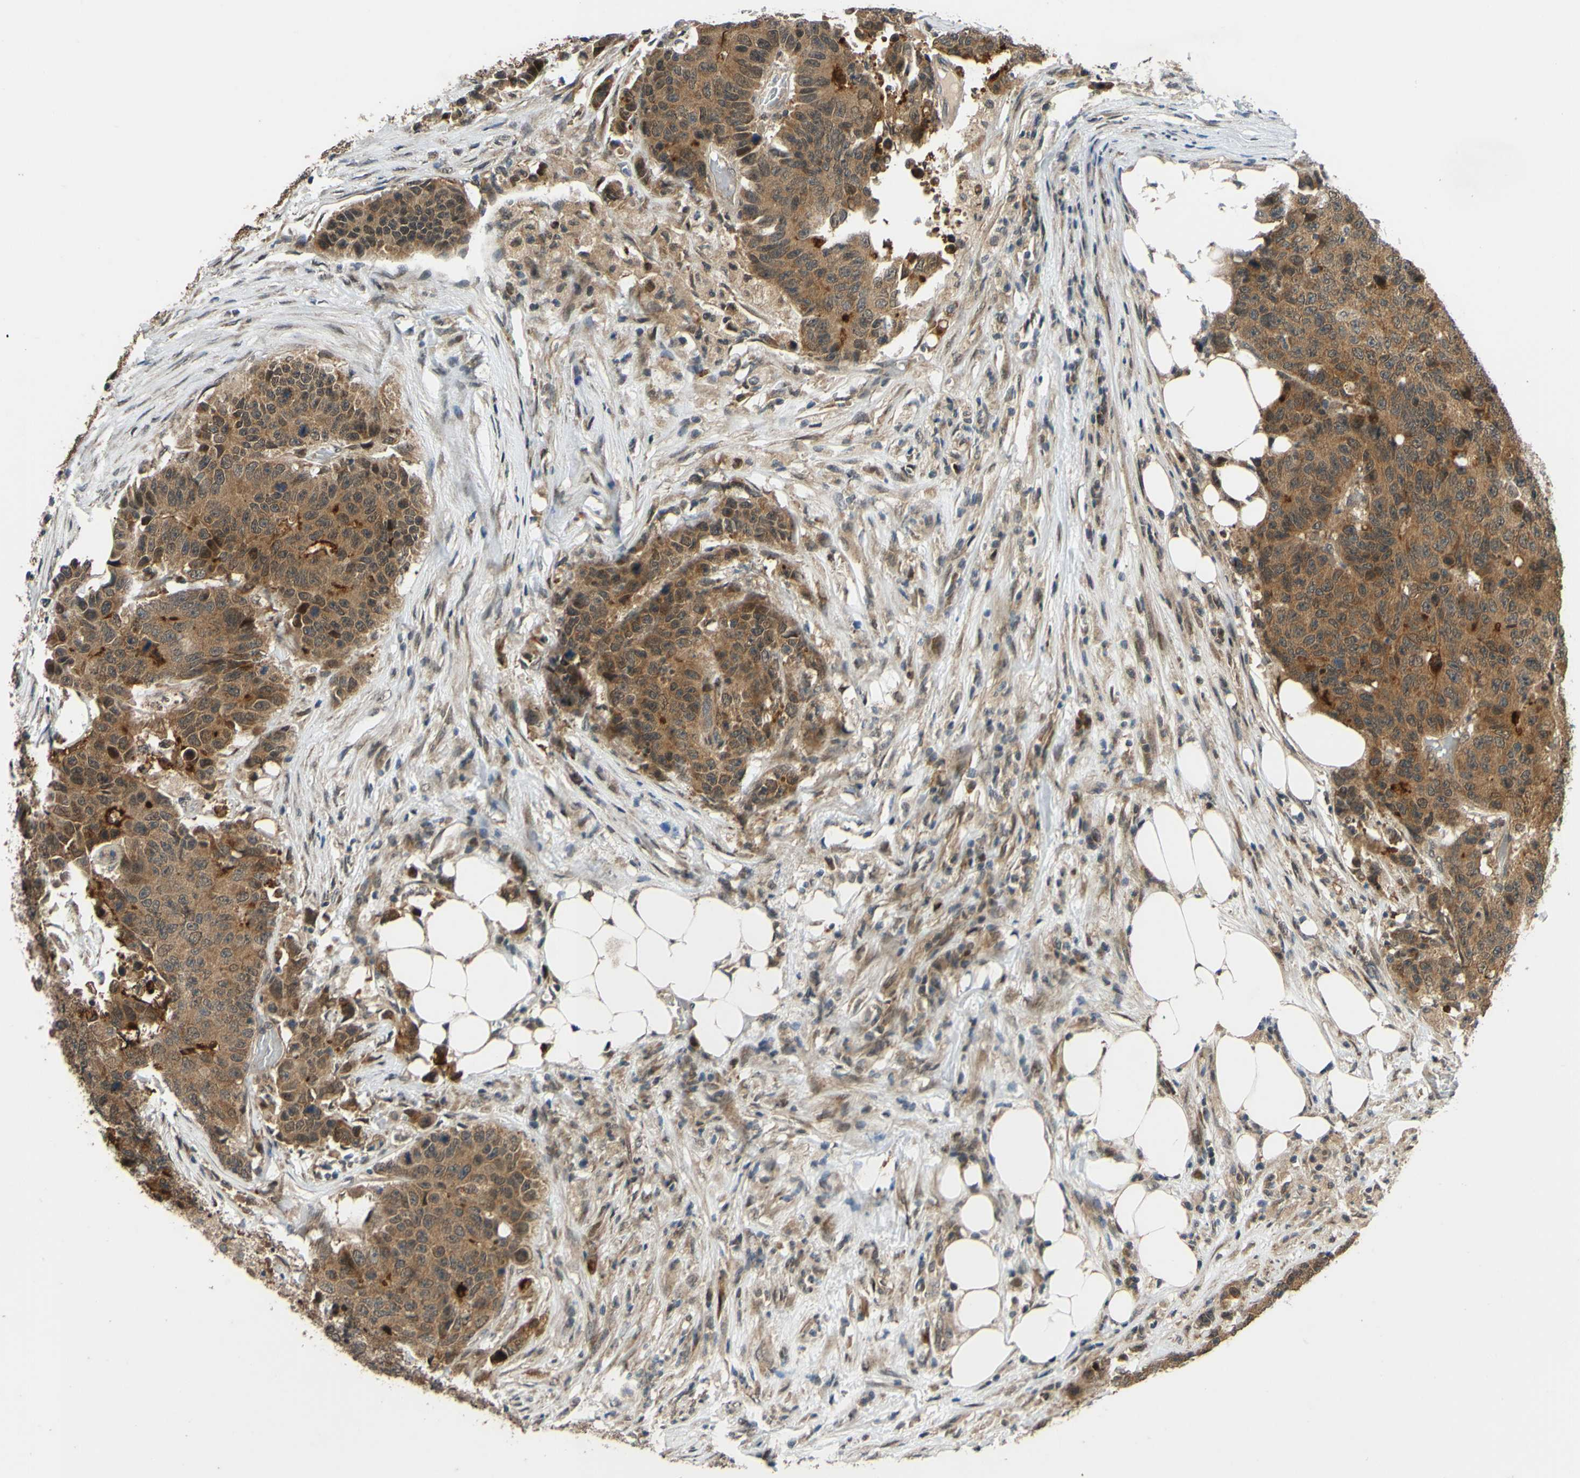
{"staining": {"intensity": "moderate", "quantity": ">75%", "location": "cytoplasmic/membranous,nuclear"}, "tissue": "colorectal cancer", "cell_type": "Tumor cells", "image_type": "cancer", "snomed": [{"axis": "morphology", "description": "Adenocarcinoma, NOS"}, {"axis": "topography", "description": "Colon"}], "caption": "This image displays immunohistochemistry (IHC) staining of colorectal cancer, with medium moderate cytoplasmic/membranous and nuclear staining in about >75% of tumor cells.", "gene": "ABCC8", "patient": {"sex": "female", "age": 86}}